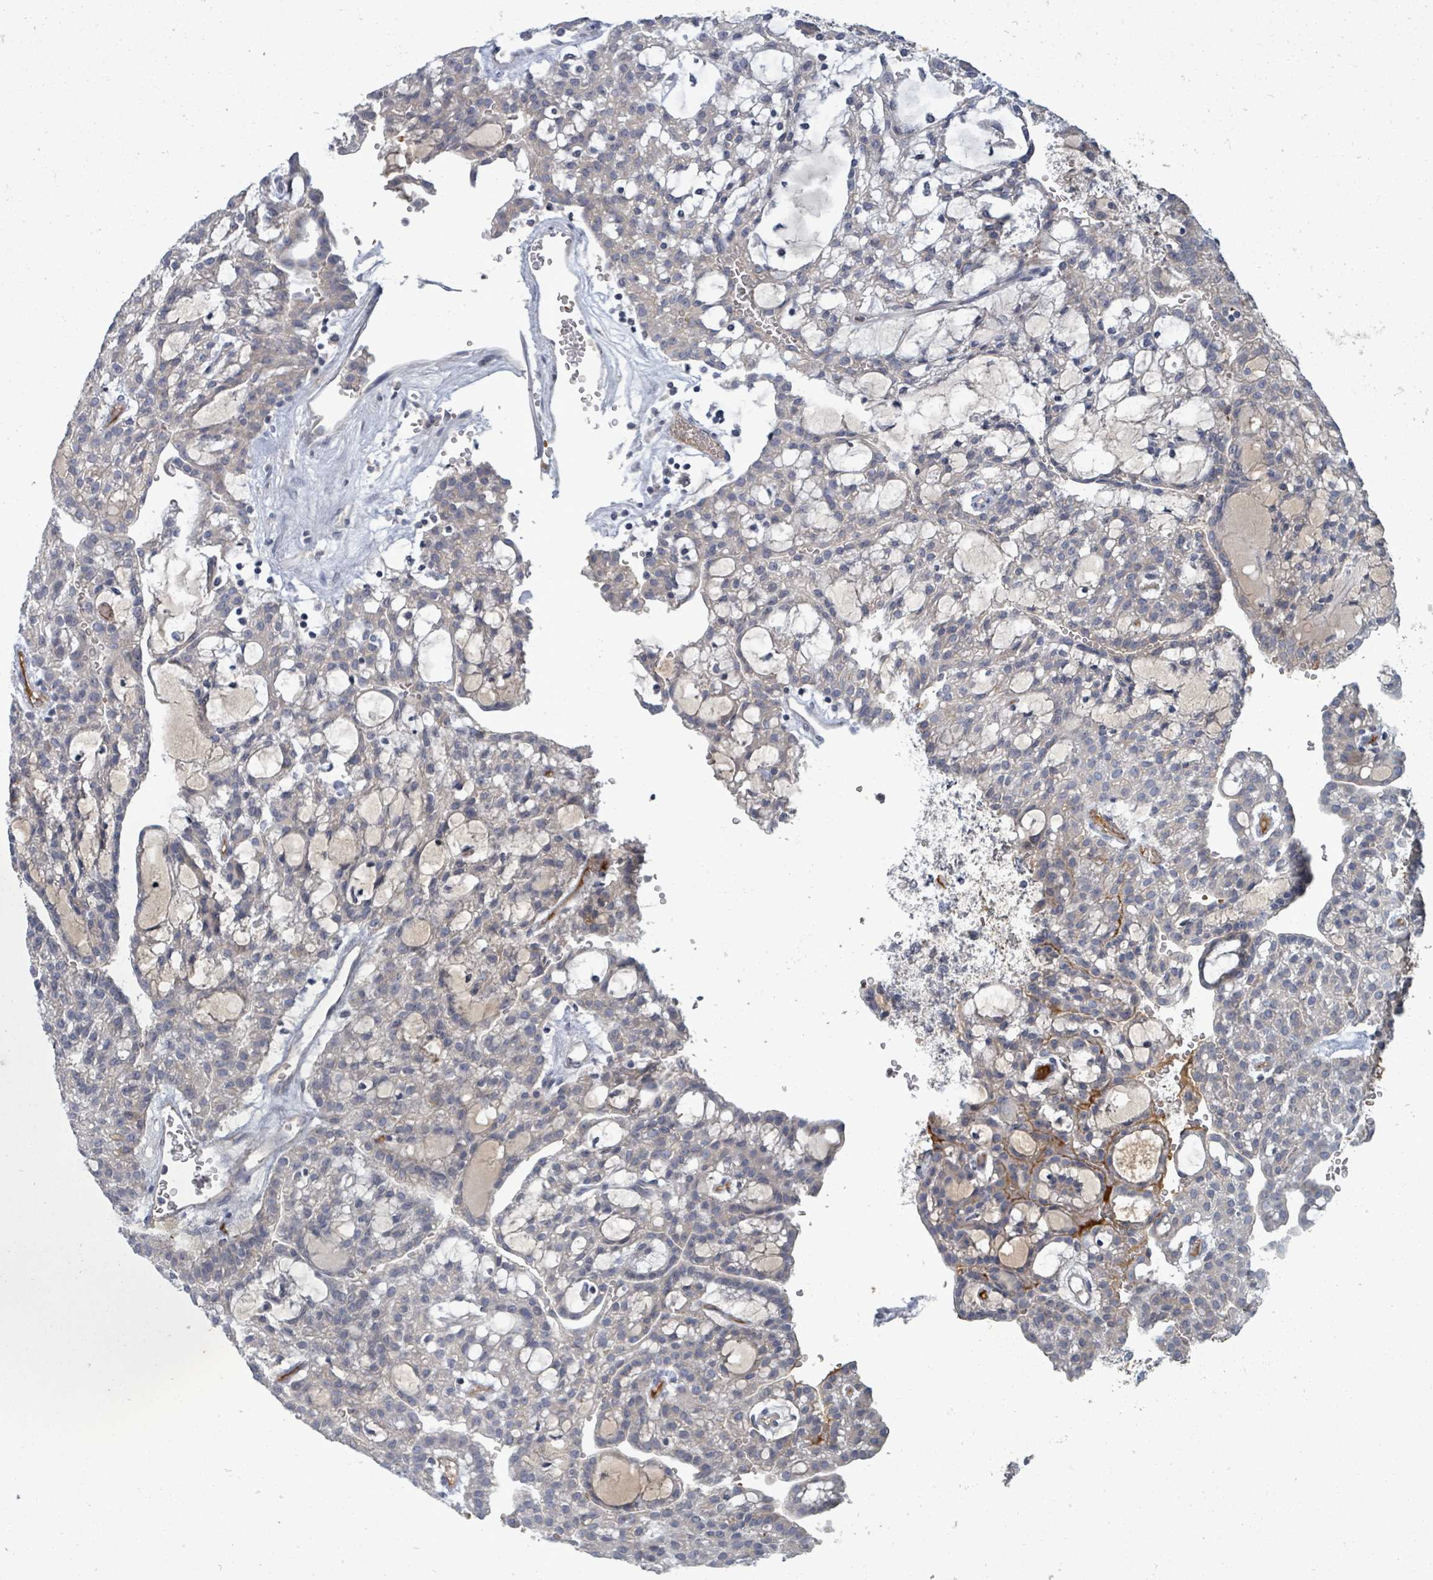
{"staining": {"intensity": "negative", "quantity": "none", "location": "none"}, "tissue": "renal cancer", "cell_type": "Tumor cells", "image_type": "cancer", "snomed": [{"axis": "morphology", "description": "Adenocarcinoma, NOS"}, {"axis": "topography", "description": "Kidney"}], "caption": "A high-resolution histopathology image shows immunohistochemistry staining of renal adenocarcinoma, which displays no significant expression in tumor cells.", "gene": "GRM8", "patient": {"sex": "male", "age": 63}}